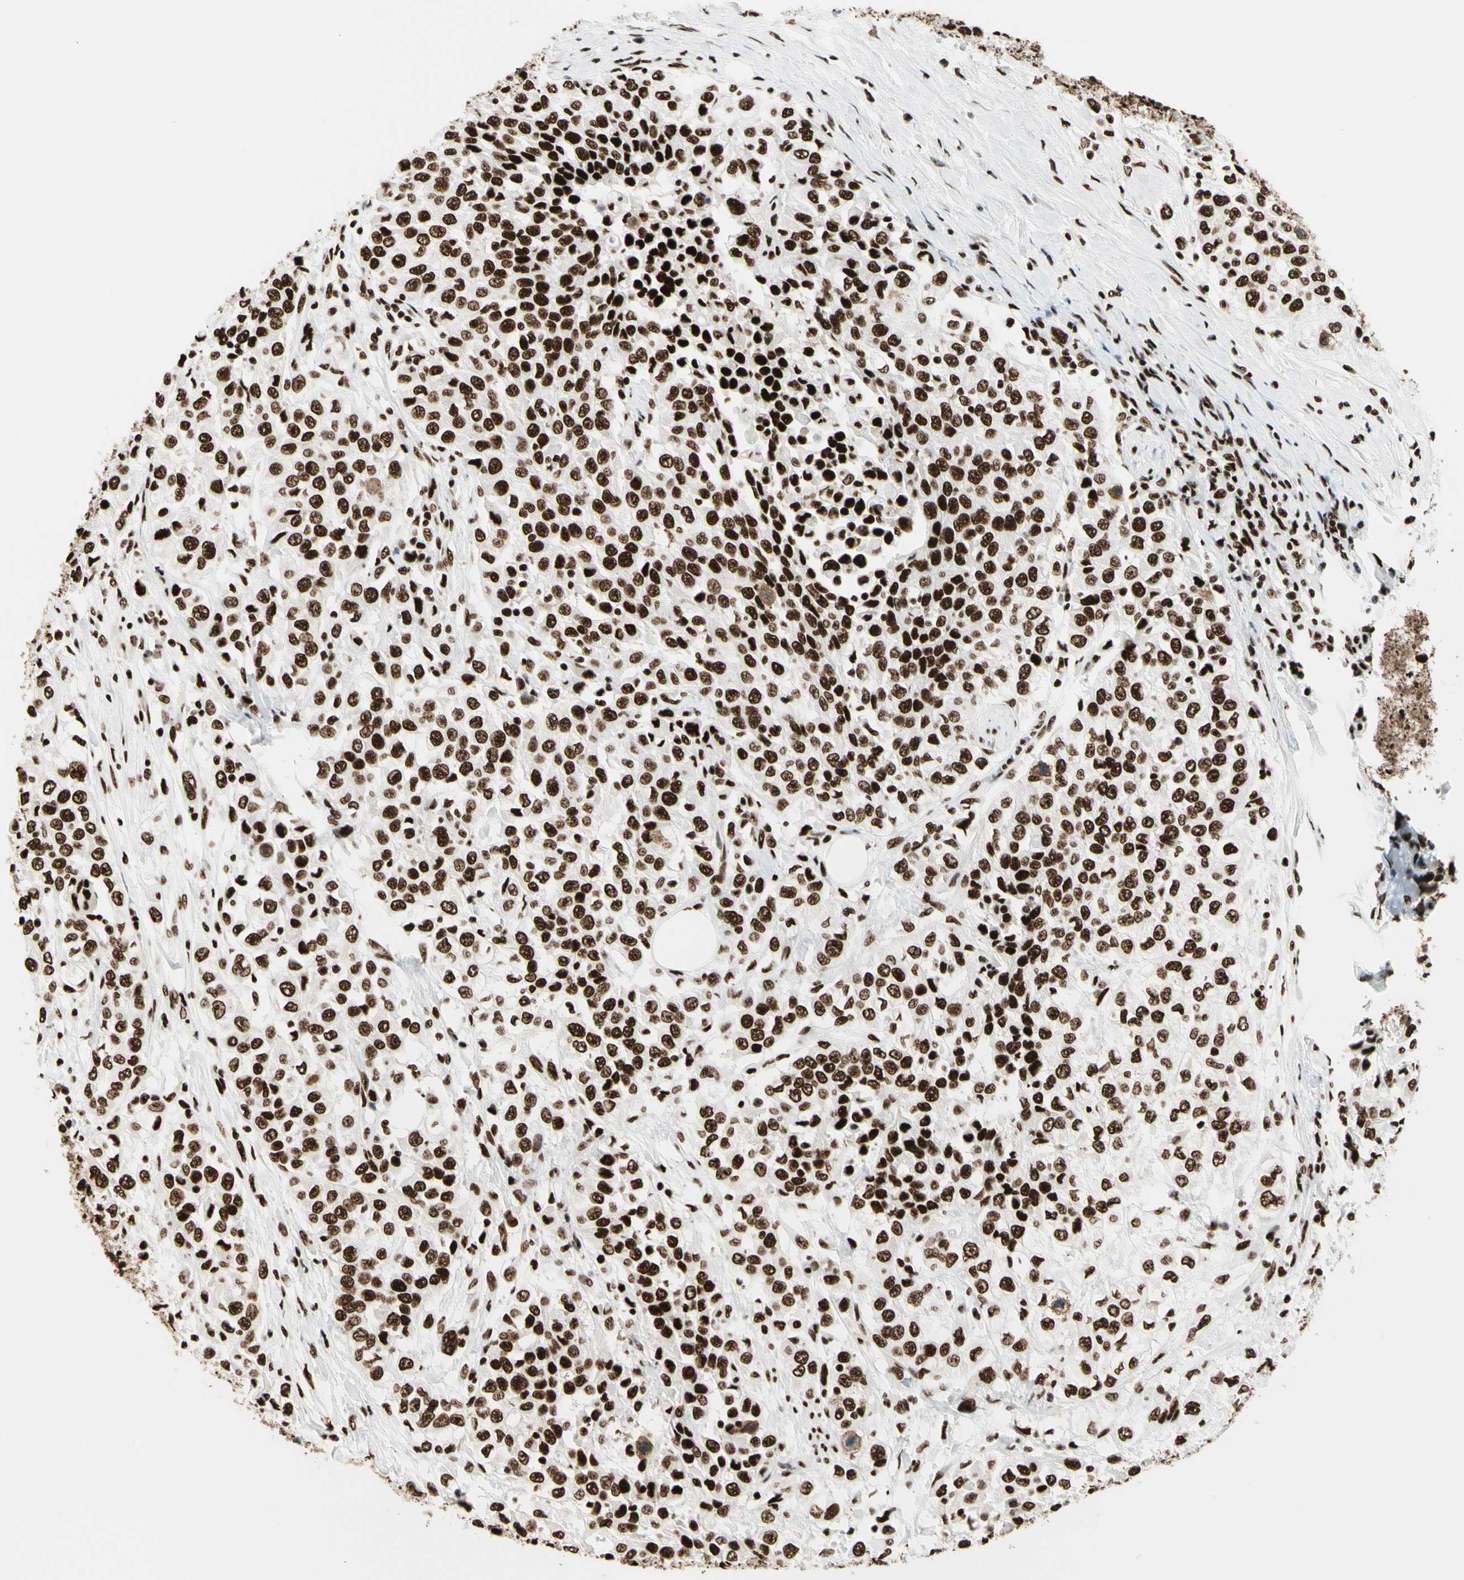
{"staining": {"intensity": "strong", "quantity": ">75%", "location": "nuclear"}, "tissue": "urothelial cancer", "cell_type": "Tumor cells", "image_type": "cancer", "snomed": [{"axis": "morphology", "description": "Urothelial carcinoma, High grade"}, {"axis": "topography", "description": "Urinary bladder"}], "caption": "Tumor cells show high levels of strong nuclear expression in about >75% of cells in high-grade urothelial carcinoma.", "gene": "CCAR1", "patient": {"sex": "female", "age": 80}}